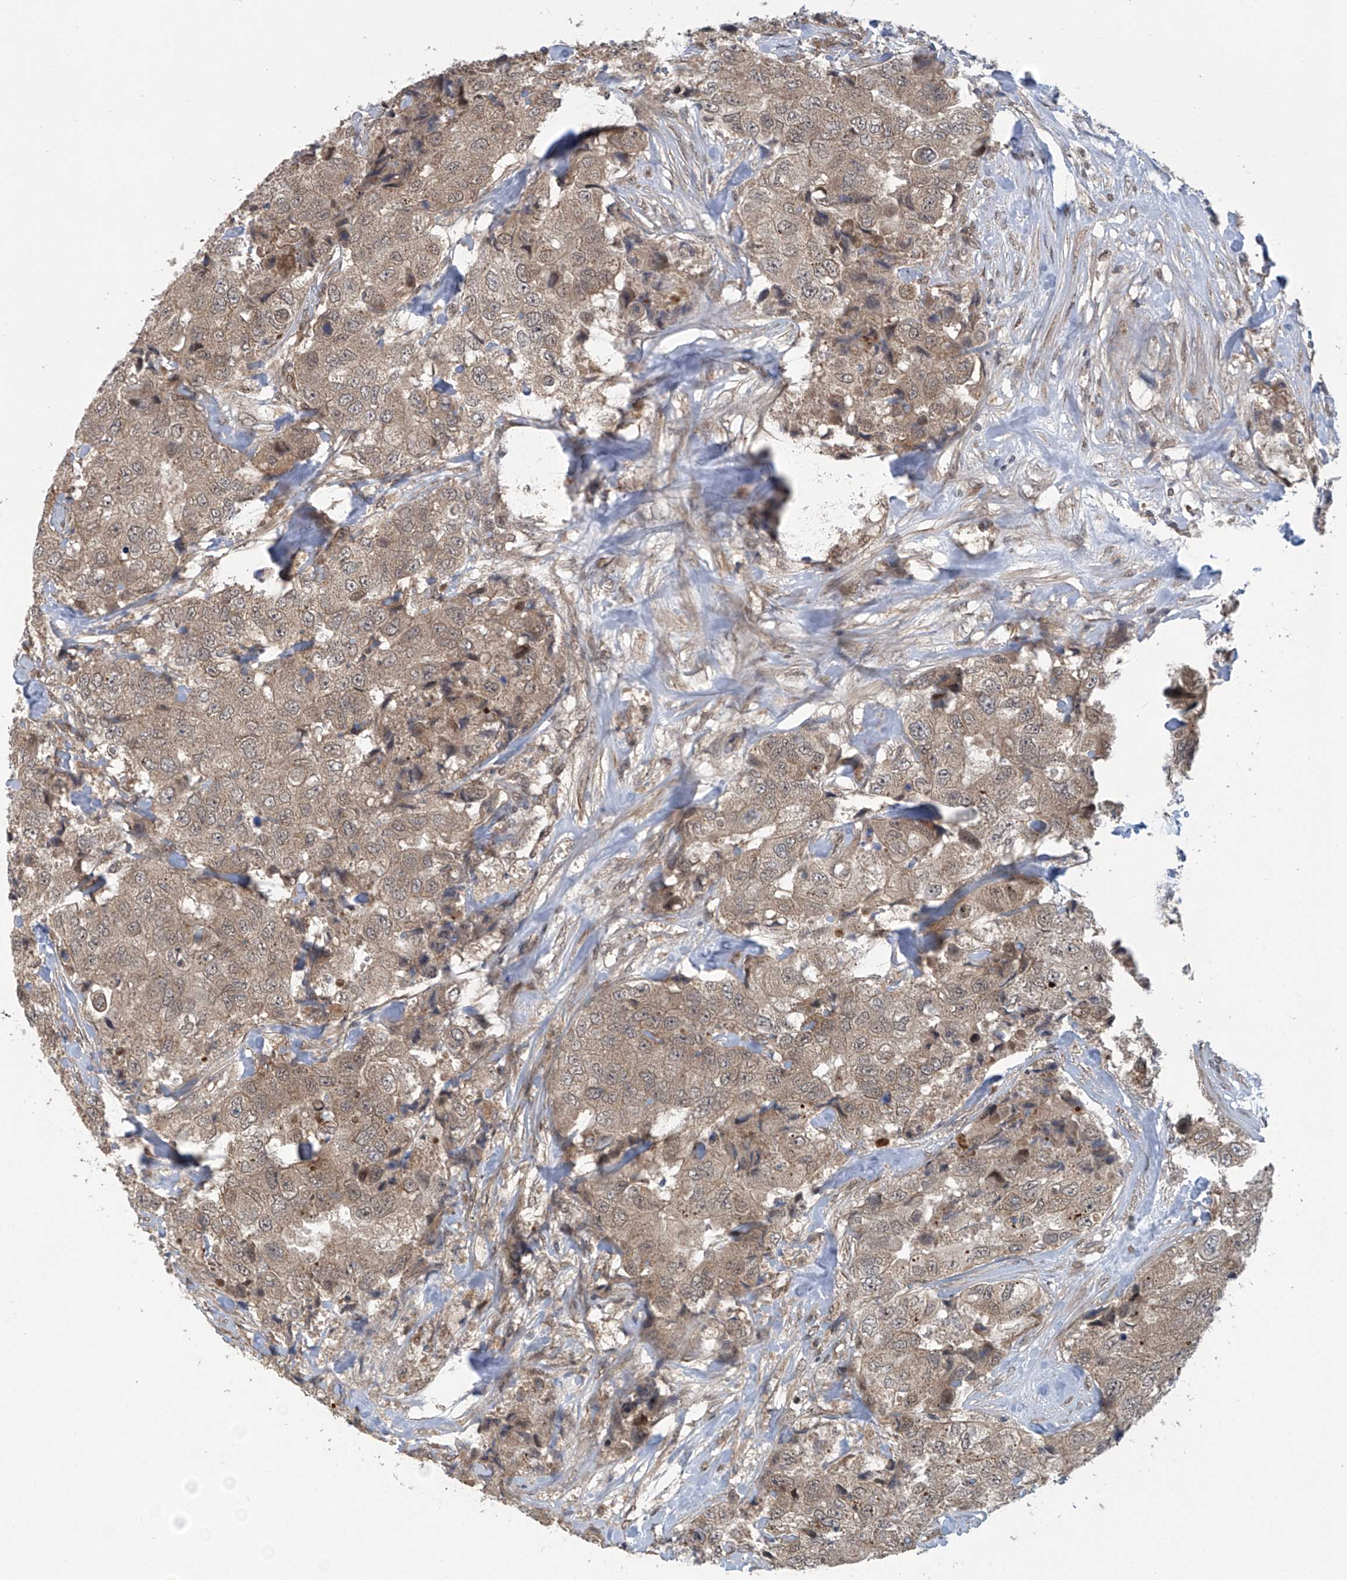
{"staining": {"intensity": "weak", "quantity": ">75%", "location": "cytoplasmic/membranous"}, "tissue": "breast cancer", "cell_type": "Tumor cells", "image_type": "cancer", "snomed": [{"axis": "morphology", "description": "Duct carcinoma"}, {"axis": "topography", "description": "Breast"}], "caption": "Weak cytoplasmic/membranous protein staining is seen in approximately >75% of tumor cells in infiltrating ductal carcinoma (breast). The staining was performed using DAB to visualize the protein expression in brown, while the nuclei were stained in blue with hematoxylin (Magnification: 20x).", "gene": "ABHD13", "patient": {"sex": "female", "age": 62}}